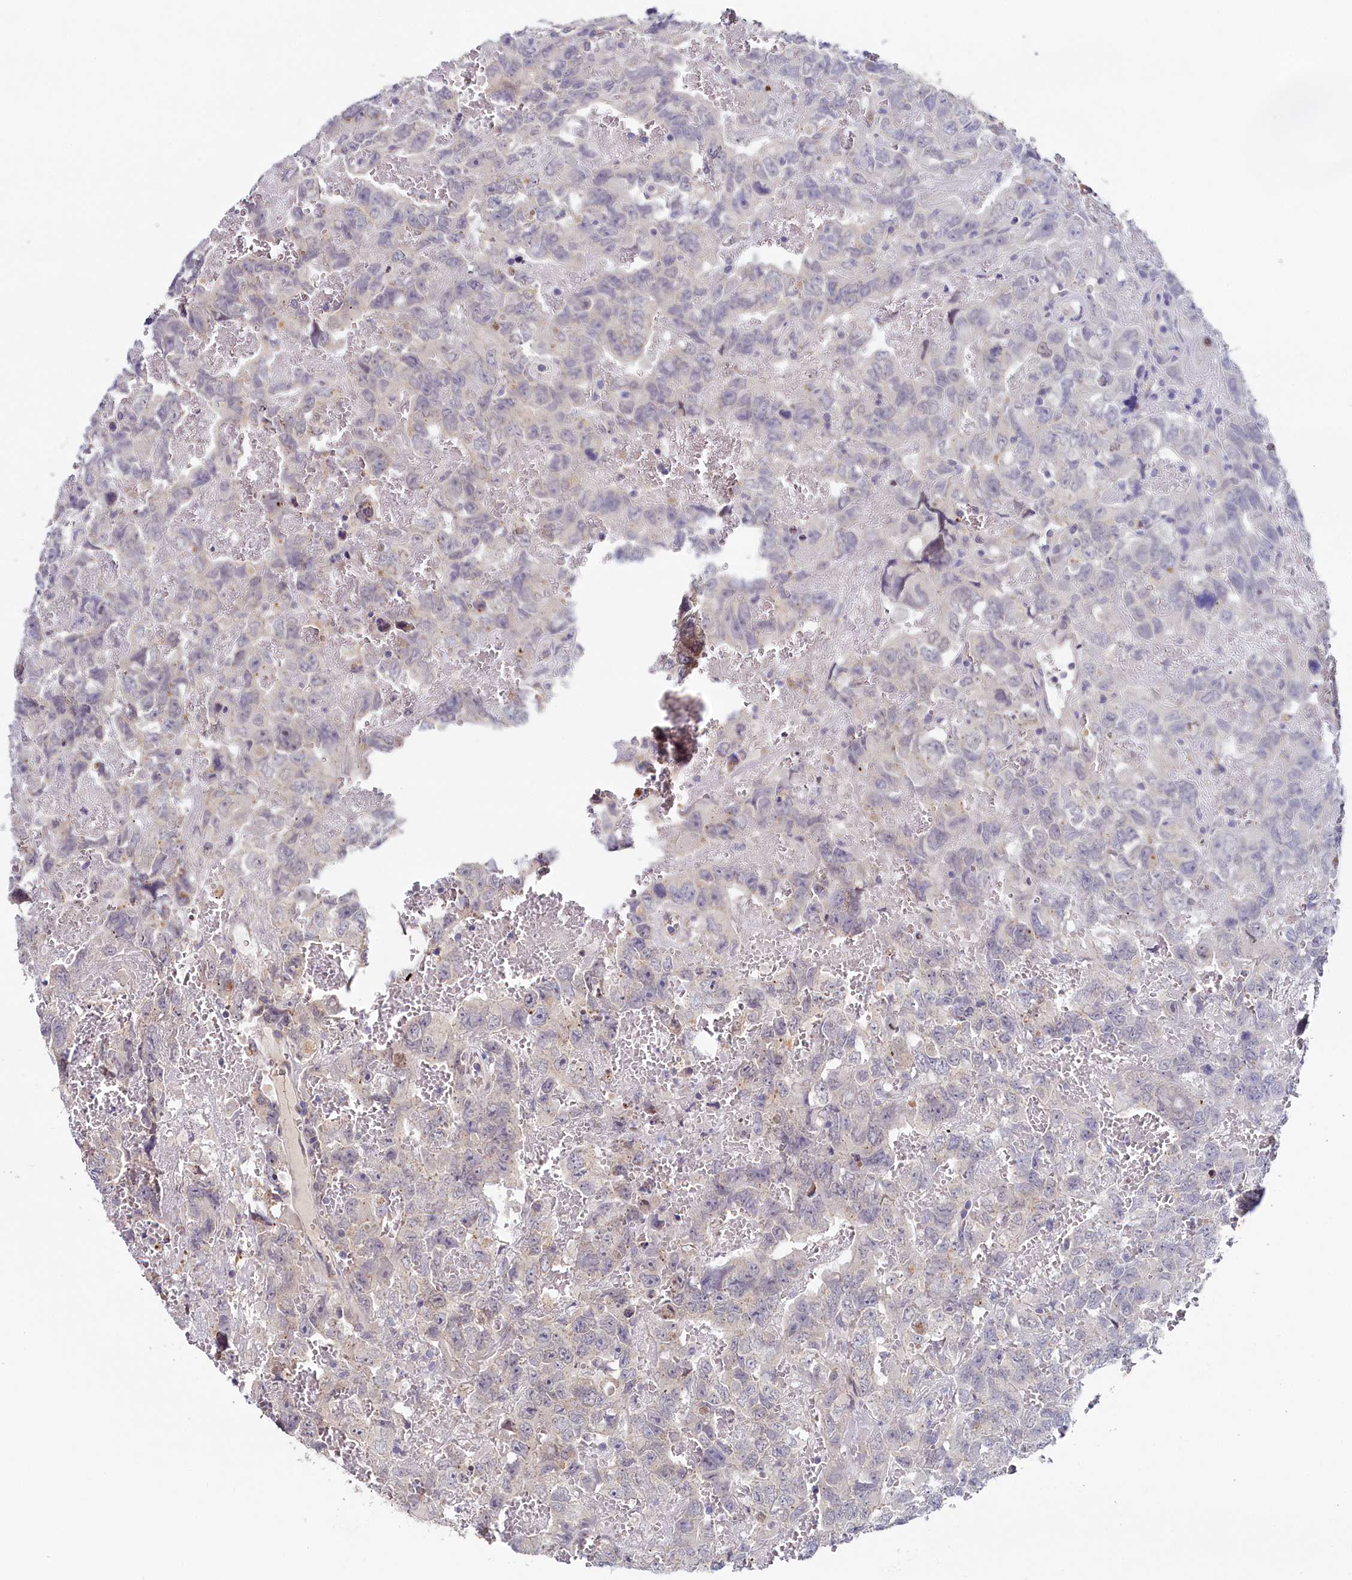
{"staining": {"intensity": "negative", "quantity": "none", "location": "none"}, "tissue": "testis cancer", "cell_type": "Tumor cells", "image_type": "cancer", "snomed": [{"axis": "morphology", "description": "Carcinoma, Embryonal, NOS"}, {"axis": "topography", "description": "Testis"}], "caption": "Immunohistochemistry of testis embryonal carcinoma exhibits no staining in tumor cells.", "gene": "SPINK9", "patient": {"sex": "male", "age": 45}}